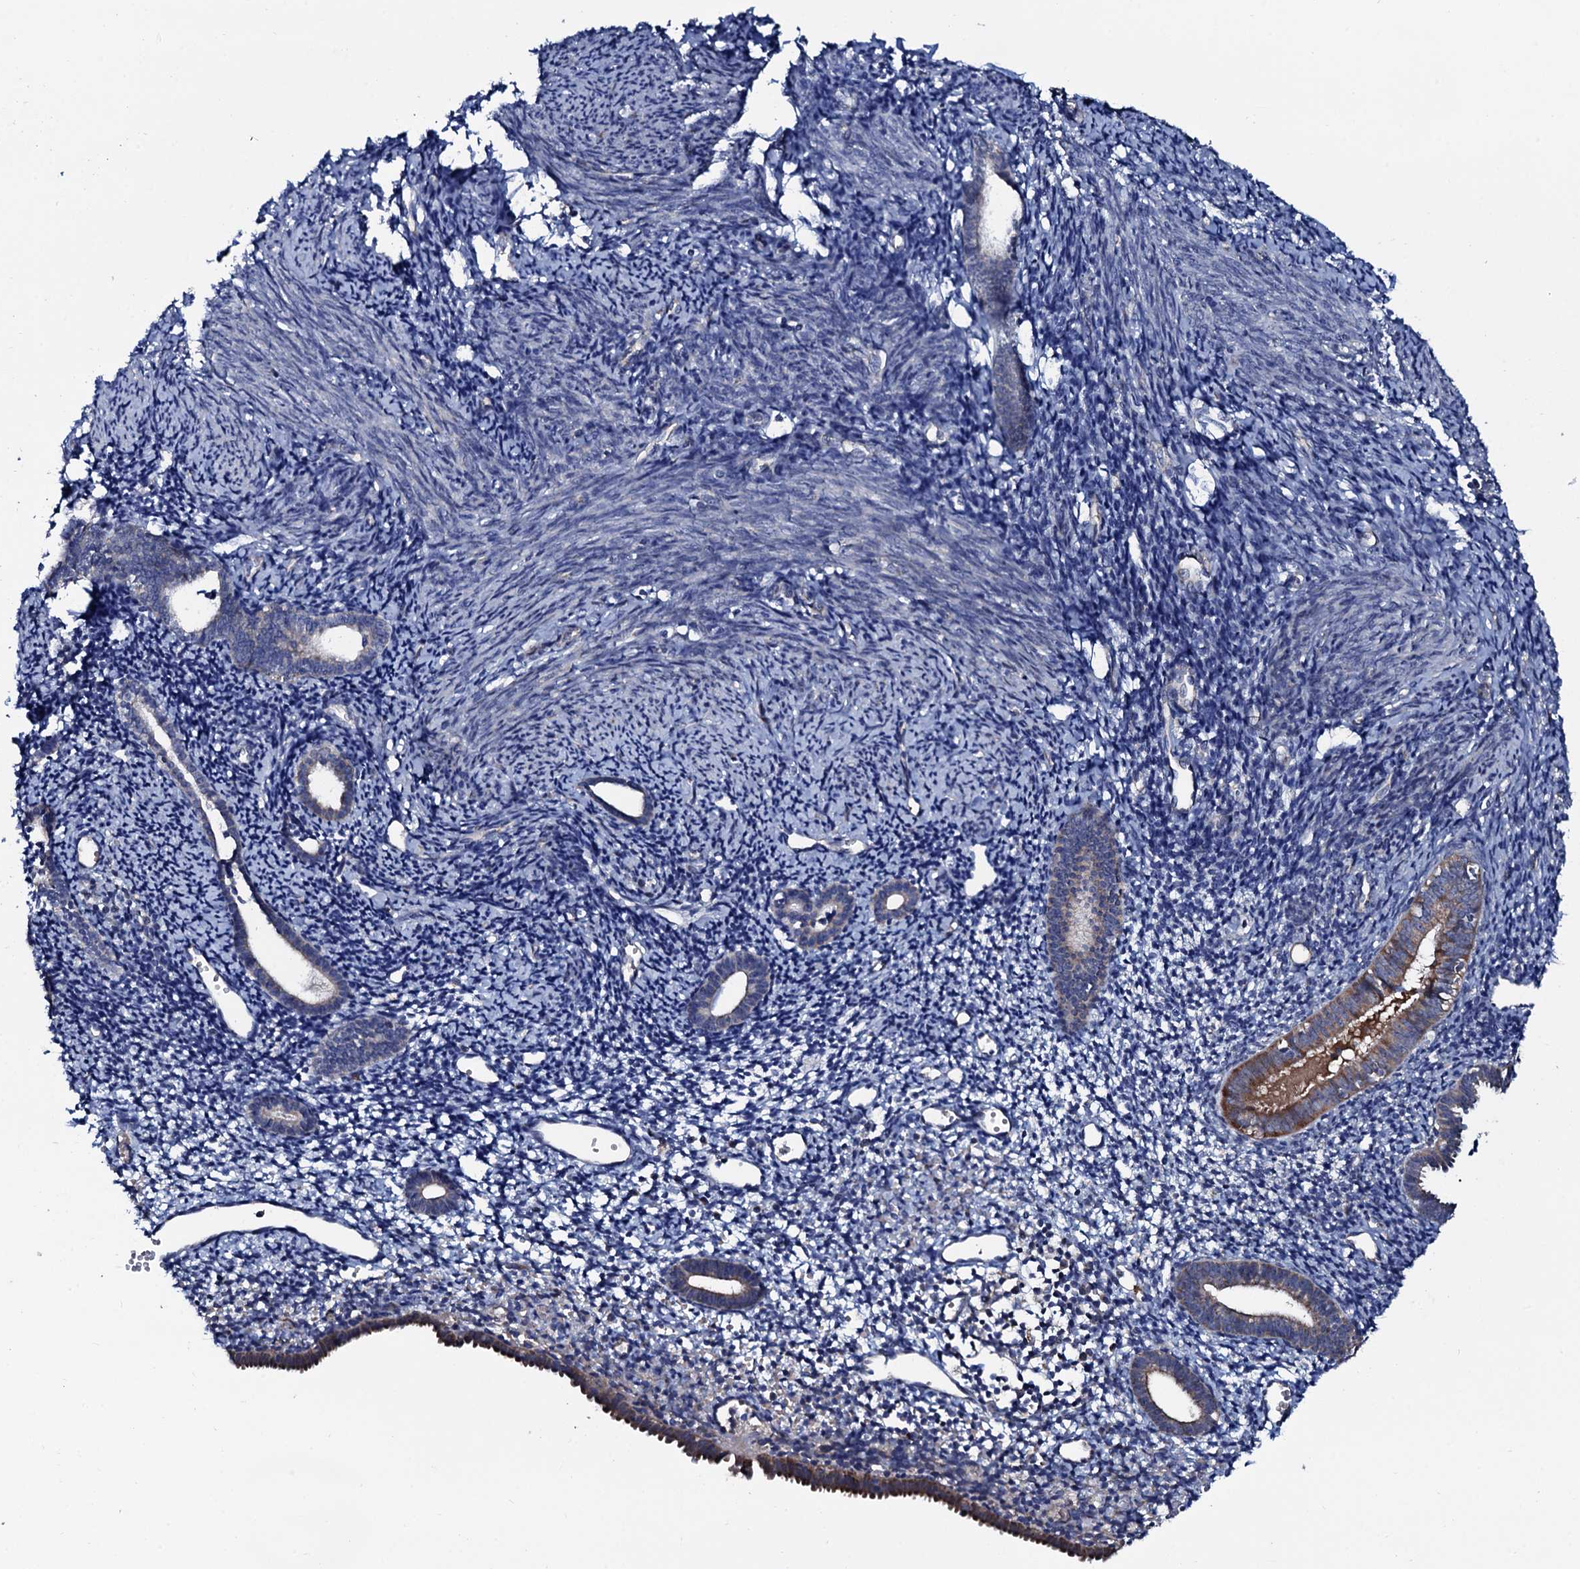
{"staining": {"intensity": "negative", "quantity": "none", "location": "none"}, "tissue": "endometrium", "cell_type": "Cells in endometrial stroma", "image_type": "normal", "snomed": [{"axis": "morphology", "description": "Normal tissue, NOS"}, {"axis": "topography", "description": "Endometrium"}], "caption": "A high-resolution histopathology image shows immunohistochemistry (IHC) staining of unremarkable endometrium, which displays no significant positivity in cells in endometrial stroma. (DAB immunohistochemistry (IHC) with hematoxylin counter stain).", "gene": "PPP1R3D", "patient": {"sex": "female", "age": 56}}